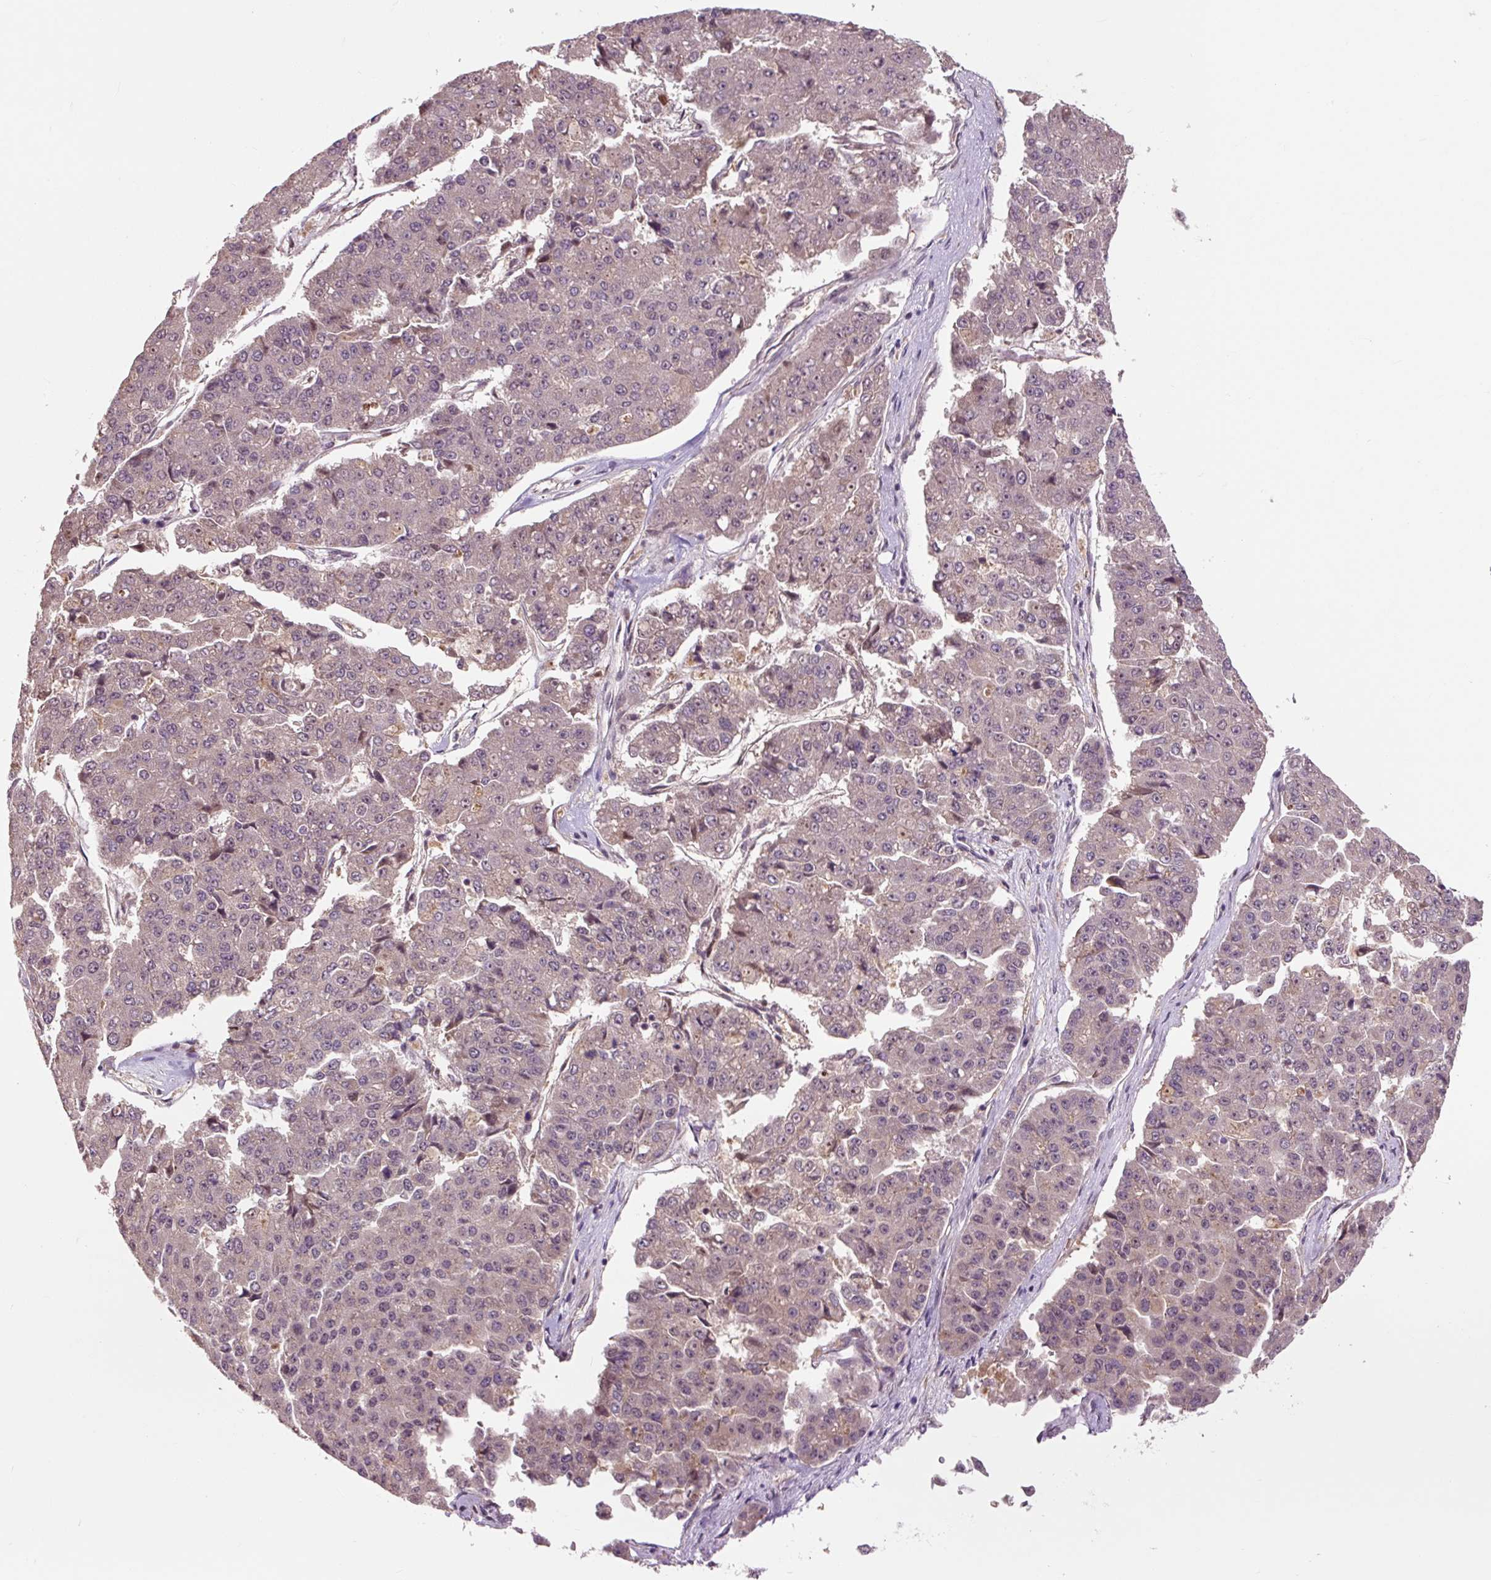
{"staining": {"intensity": "negative", "quantity": "none", "location": "none"}, "tissue": "pancreatic cancer", "cell_type": "Tumor cells", "image_type": "cancer", "snomed": [{"axis": "morphology", "description": "Adenocarcinoma, NOS"}, {"axis": "topography", "description": "Pancreas"}], "caption": "Tumor cells show no significant protein expression in pancreatic cancer. (Brightfield microscopy of DAB (3,3'-diaminobenzidine) IHC at high magnification).", "gene": "MMS19", "patient": {"sex": "male", "age": 50}}